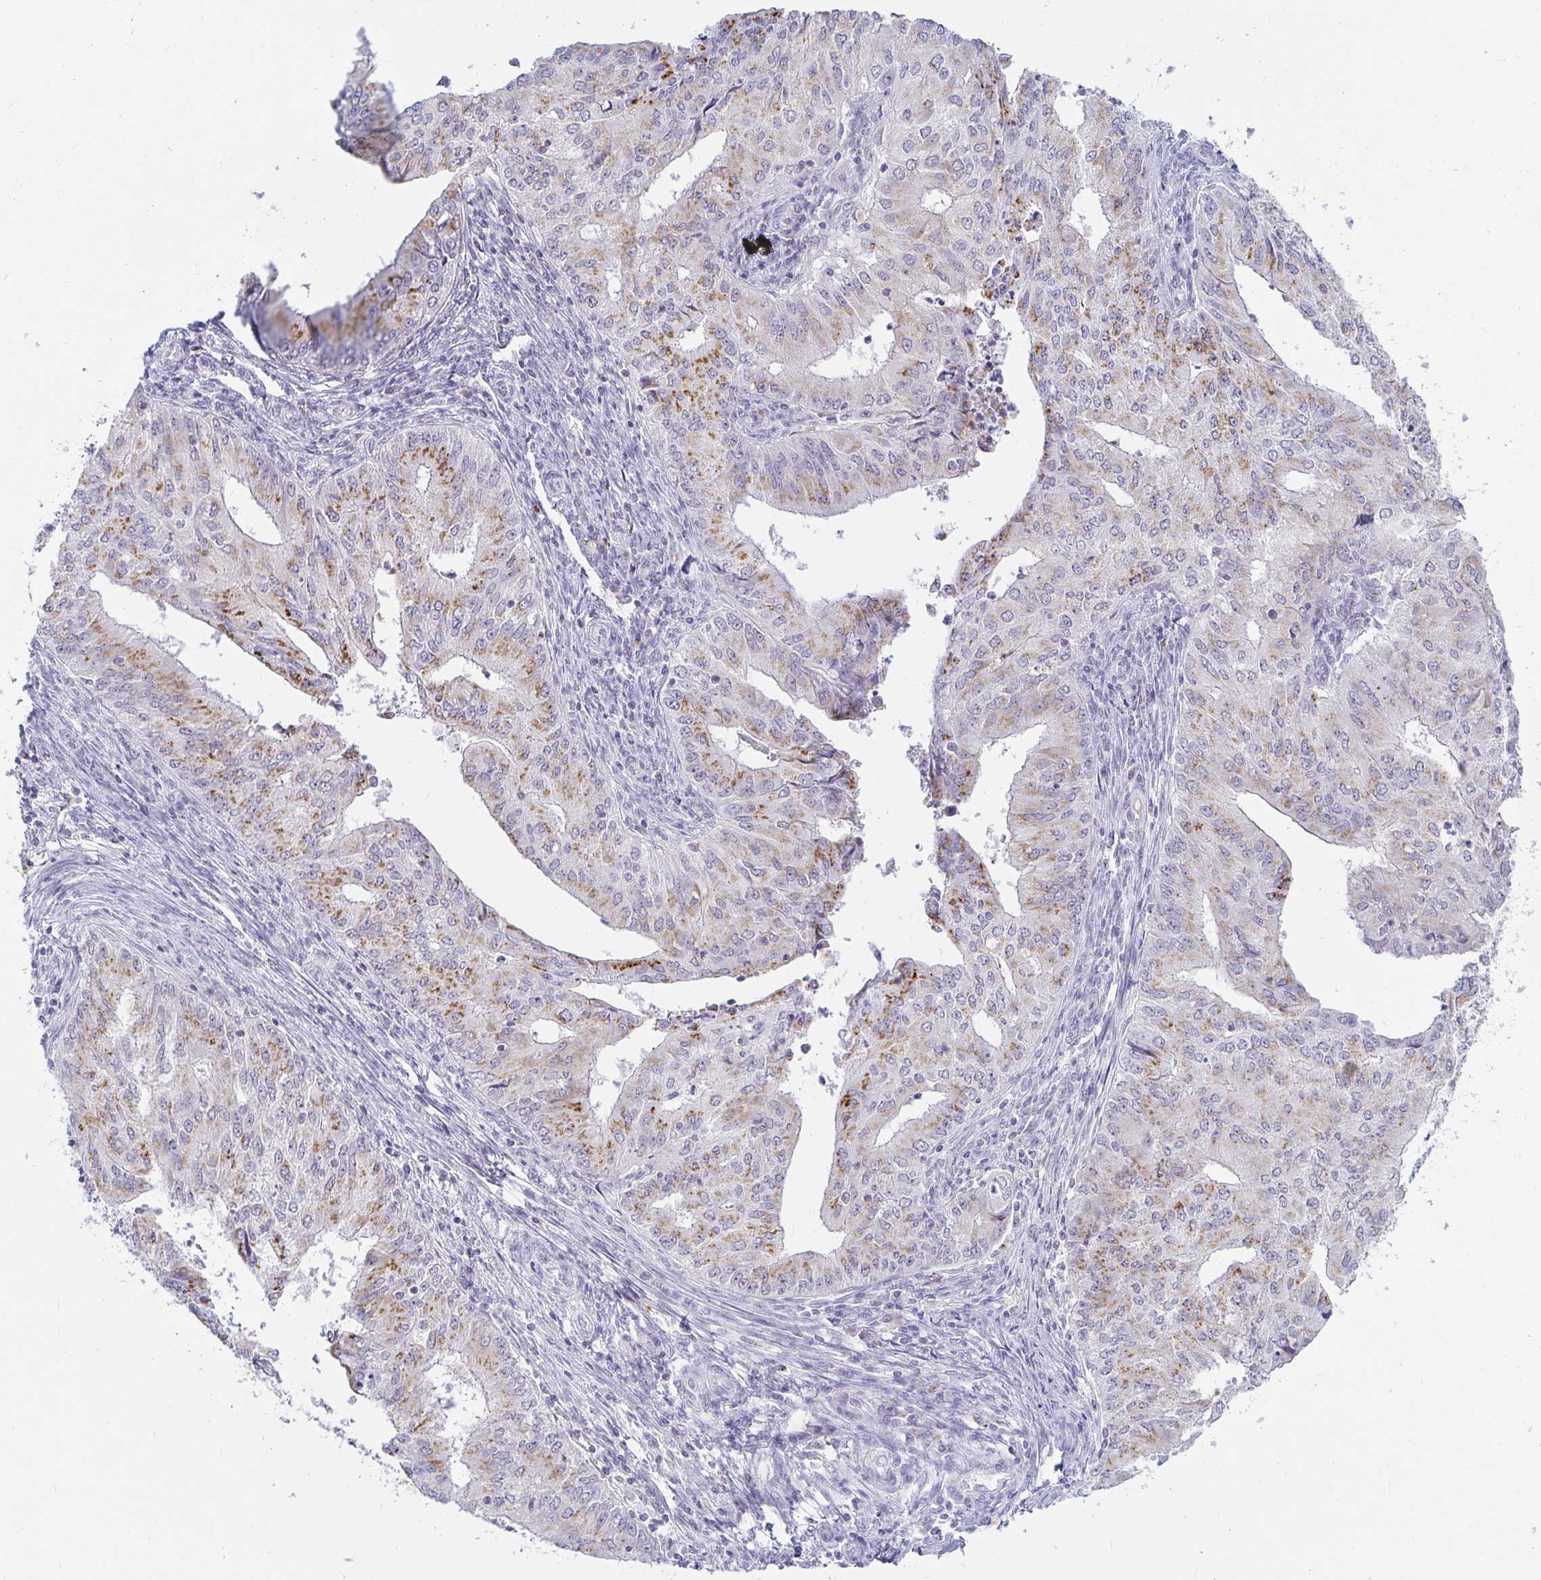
{"staining": {"intensity": "moderate", "quantity": "25%-75%", "location": "cytoplasmic/membranous"}, "tissue": "endometrial cancer", "cell_type": "Tumor cells", "image_type": "cancer", "snomed": [{"axis": "morphology", "description": "Adenocarcinoma, NOS"}, {"axis": "topography", "description": "Endometrium"}], "caption": "Adenocarcinoma (endometrial) stained for a protein exhibits moderate cytoplasmic/membranous positivity in tumor cells. The staining was performed using DAB (3,3'-diaminobenzidine), with brown indicating positive protein expression. Nuclei are stained blue with hematoxylin.", "gene": "OR51D1", "patient": {"sex": "female", "age": 50}}